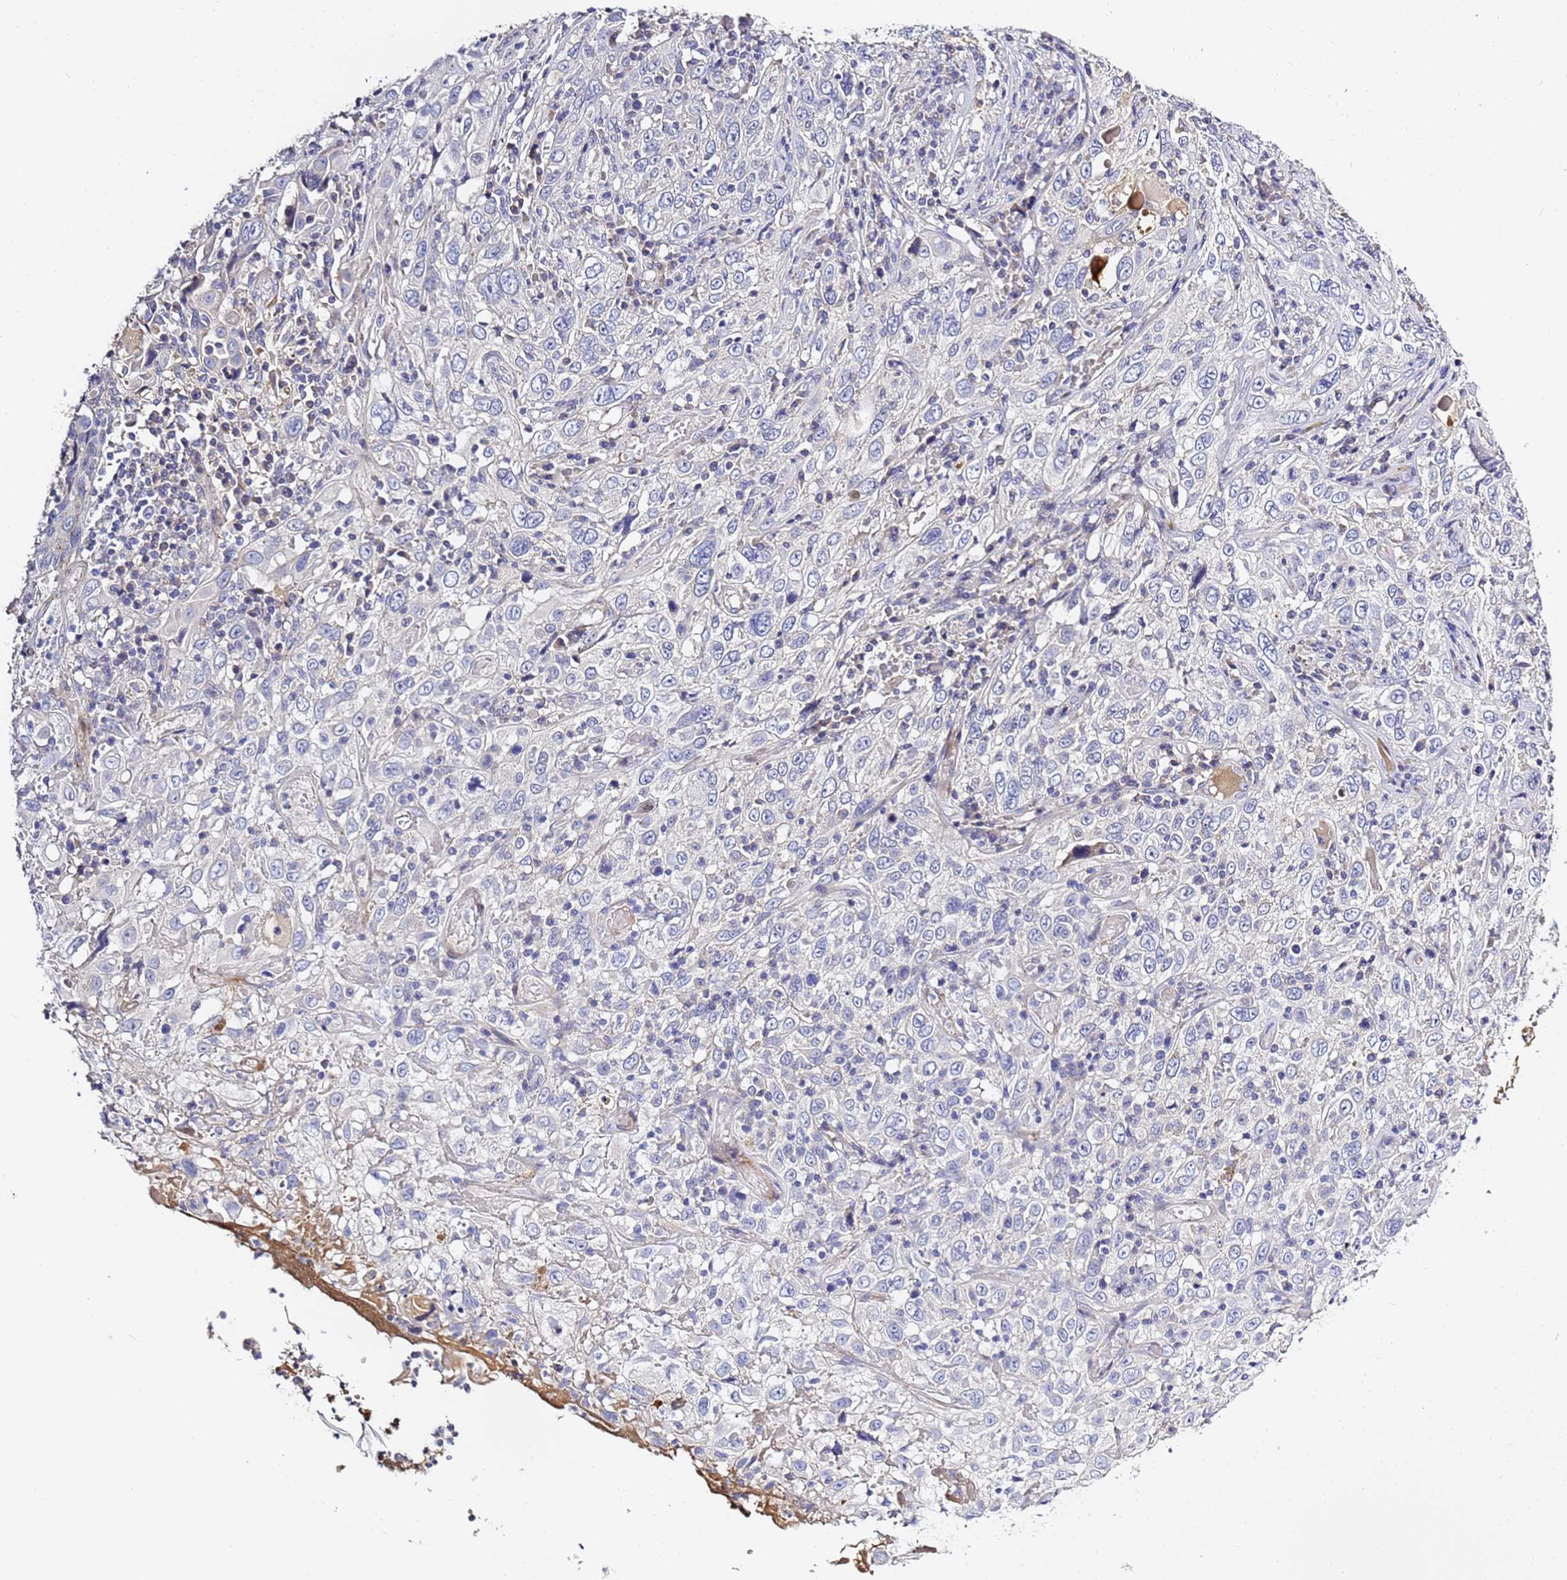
{"staining": {"intensity": "negative", "quantity": "none", "location": "none"}, "tissue": "cervical cancer", "cell_type": "Tumor cells", "image_type": "cancer", "snomed": [{"axis": "morphology", "description": "Squamous cell carcinoma, NOS"}, {"axis": "topography", "description": "Cervix"}], "caption": "Micrograph shows no significant protein positivity in tumor cells of squamous cell carcinoma (cervical).", "gene": "CFH", "patient": {"sex": "female", "age": 46}}